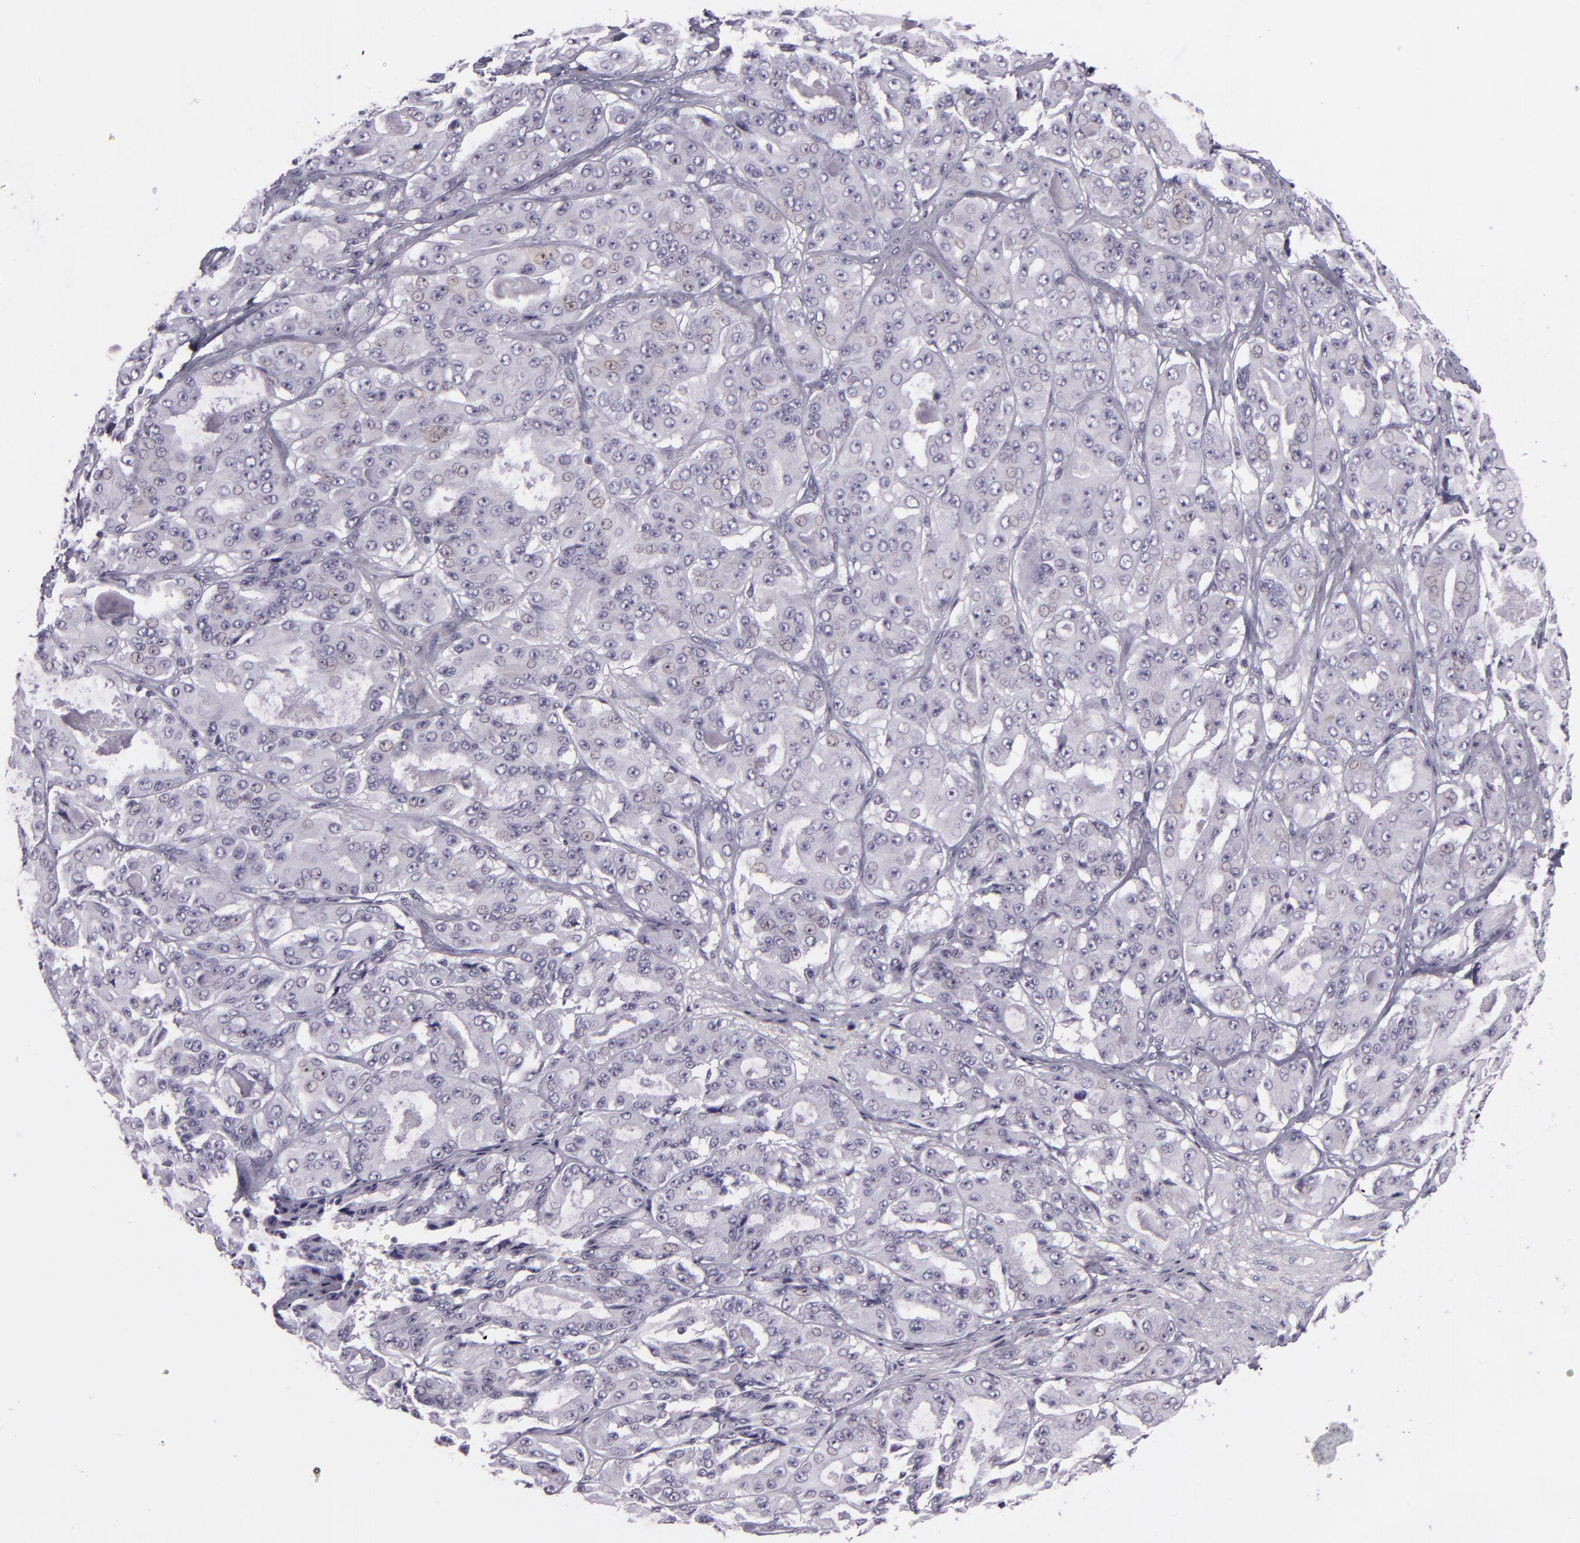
{"staining": {"intensity": "negative", "quantity": "none", "location": "none"}, "tissue": "ovarian cancer", "cell_type": "Tumor cells", "image_type": "cancer", "snomed": [{"axis": "morphology", "description": "Carcinoma, endometroid"}, {"axis": "topography", "description": "Ovary"}], "caption": "A histopathology image of ovarian cancer (endometroid carcinoma) stained for a protein displays no brown staining in tumor cells.", "gene": "MCM3", "patient": {"sex": "female", "age": 61}}